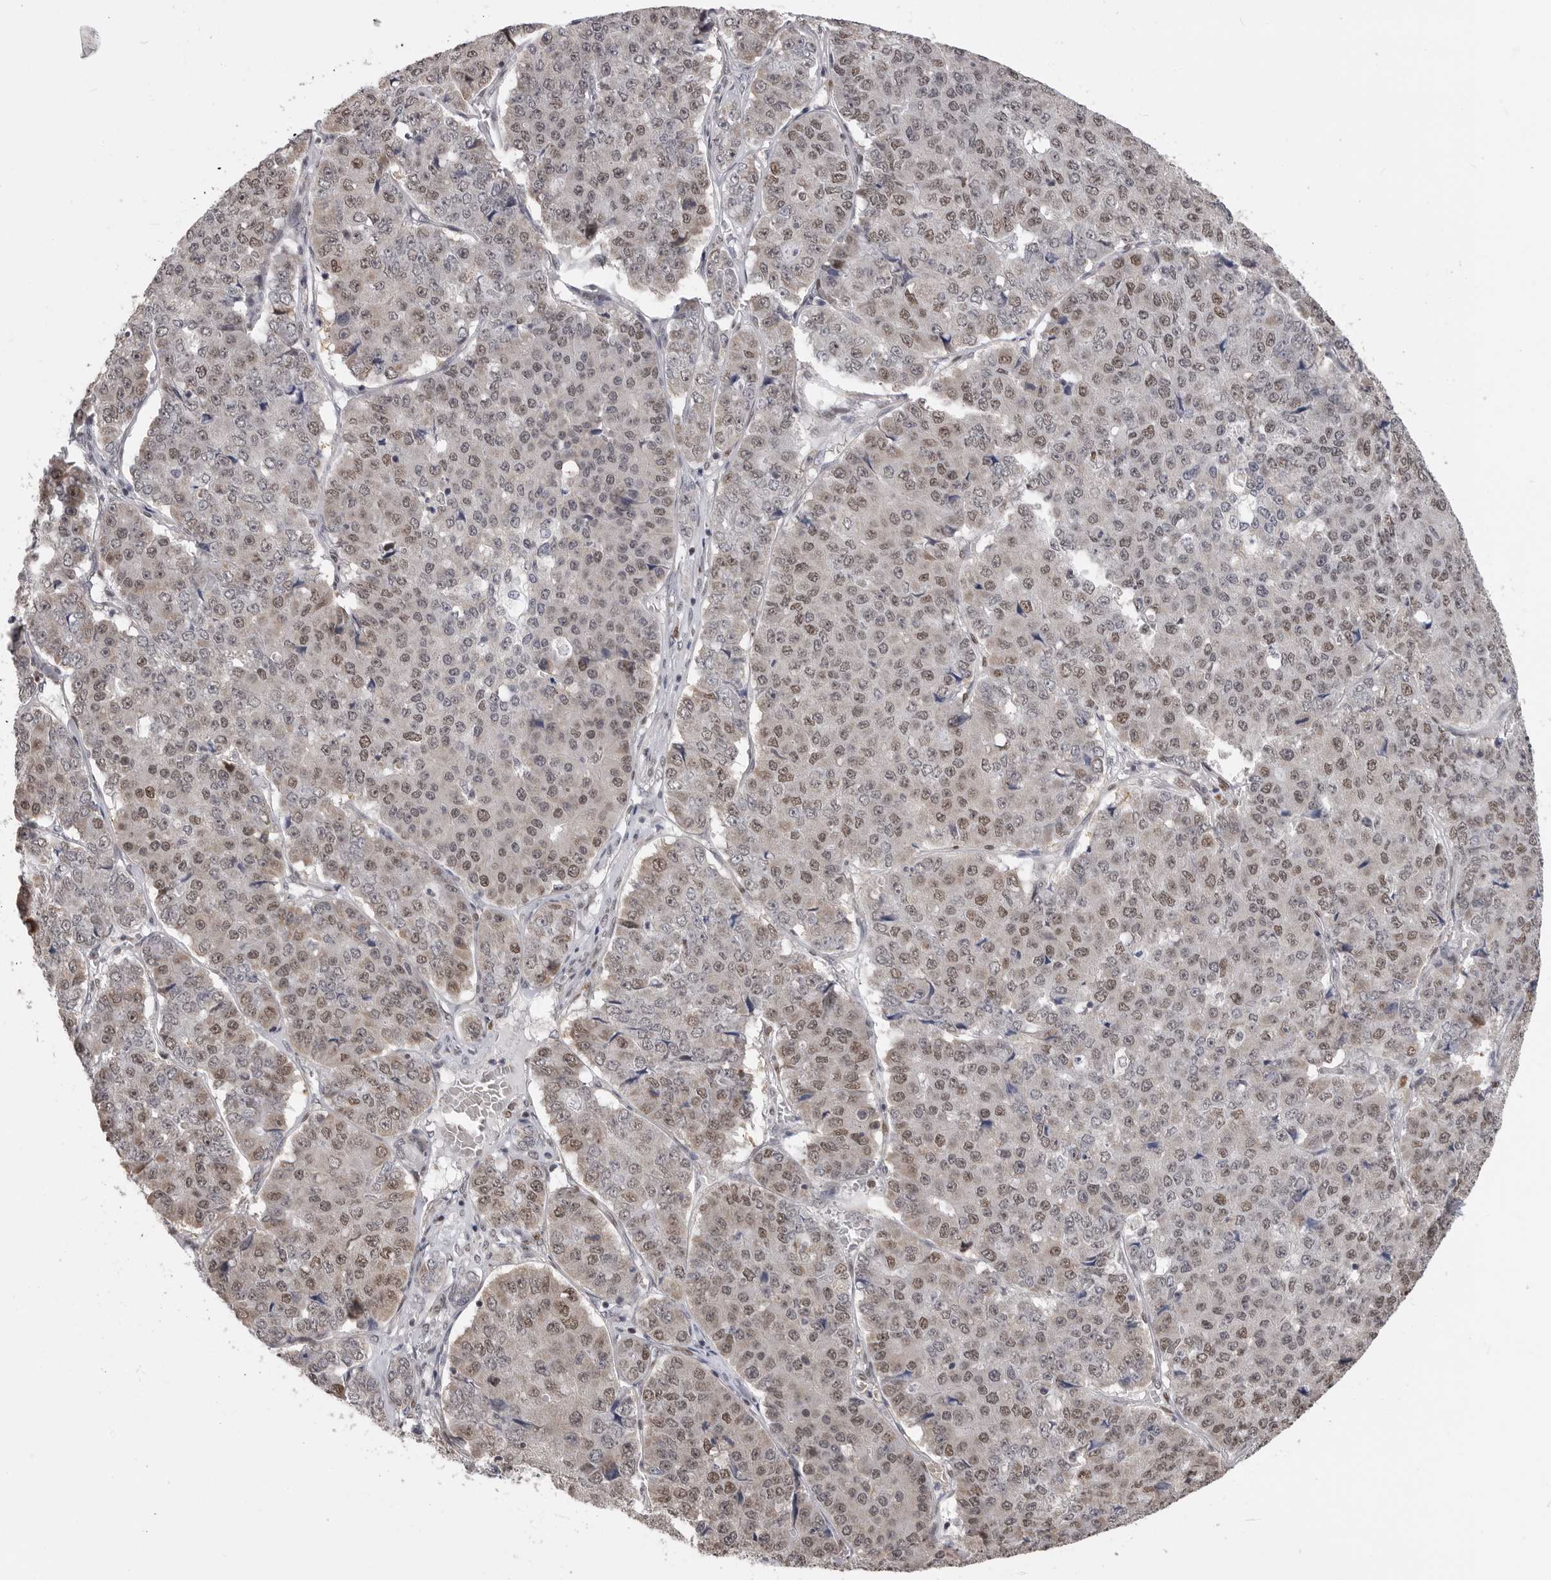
{"staining": {"intensity": "moderate", "quantity": ">75%", "location": "nuclear"}, "tissue": "pancreatic cancer", "cell_type": "Tumor cells", "image_type": "cancer", "snomed": [{"axis": "morphology", "description": "Adenocarcinoma, NOS"}, {"axis": "topography", "description": "Pancreas"}], "caption": "A high-resolution micrograph shows IHC staining of pancreatic adenocarcinoma, which shows moderate nuclear positivity in approximately >75% of tumor cells.", "gene": "SMARCC1", "patient": {"sex": "male", "age": 50}}